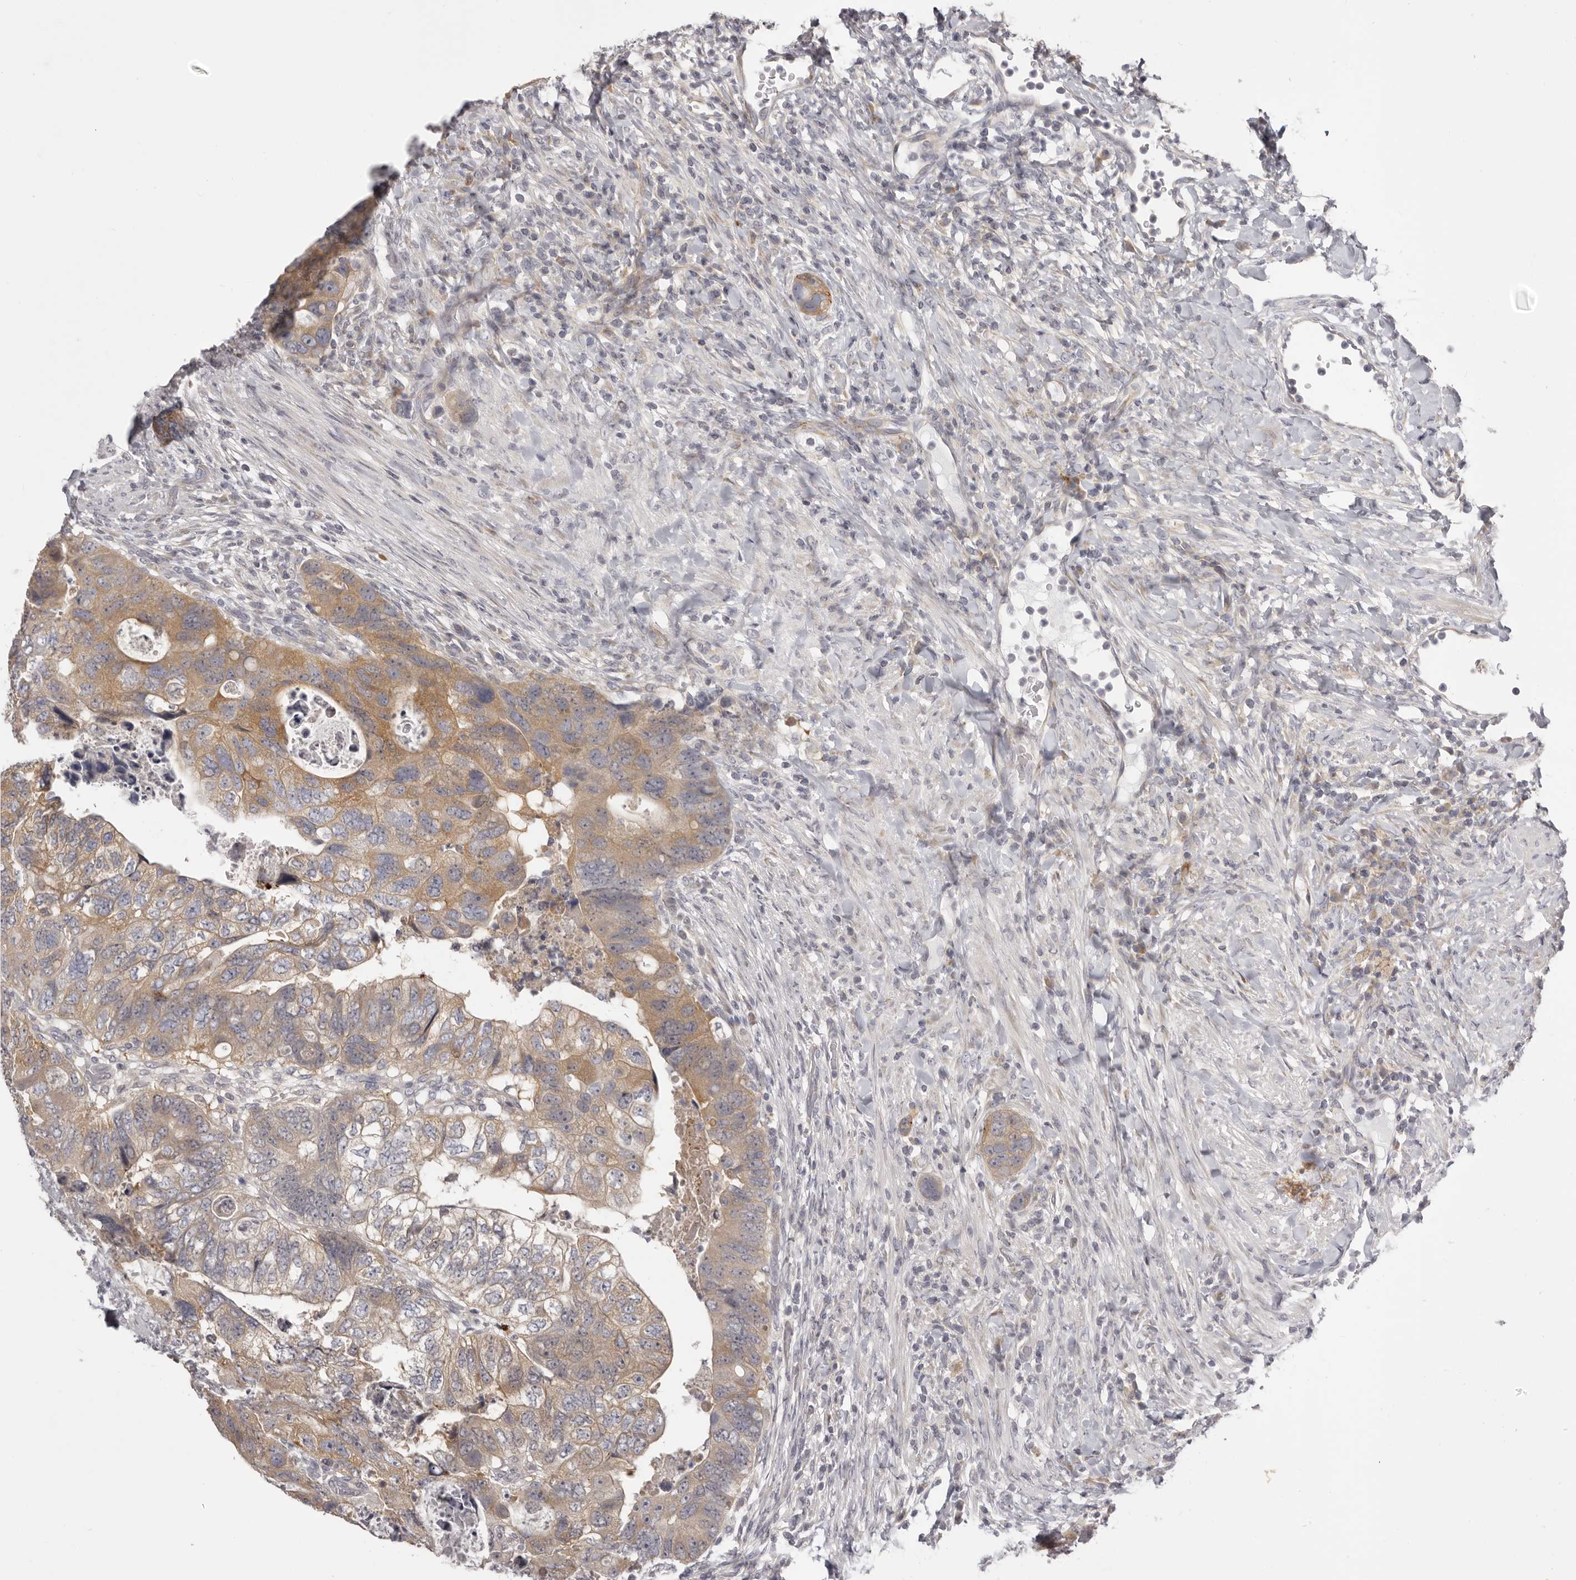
{"staining": {"intensity": "moderate", "quantity": "25%-75%", "location": "cytoplasmic/membranous"}, "tissue": "colorectal cancer", "cell_type": "Tumor cells", "image_type": "cancer", "snomed": [{"axis": "morphology", "description": "Adenocarcinoma, NOS"}, {"axis": "topography", "description": "Rectum"}], "caption": "Tumor cells demonstrate medium levels of moderate cytoplasmic/membranous expression in about 25%-75% of cells in colorectal cancer (adenocarcinoma).", "gene": "OTUD3", "patient": {"sex": "male", "age": 59}}